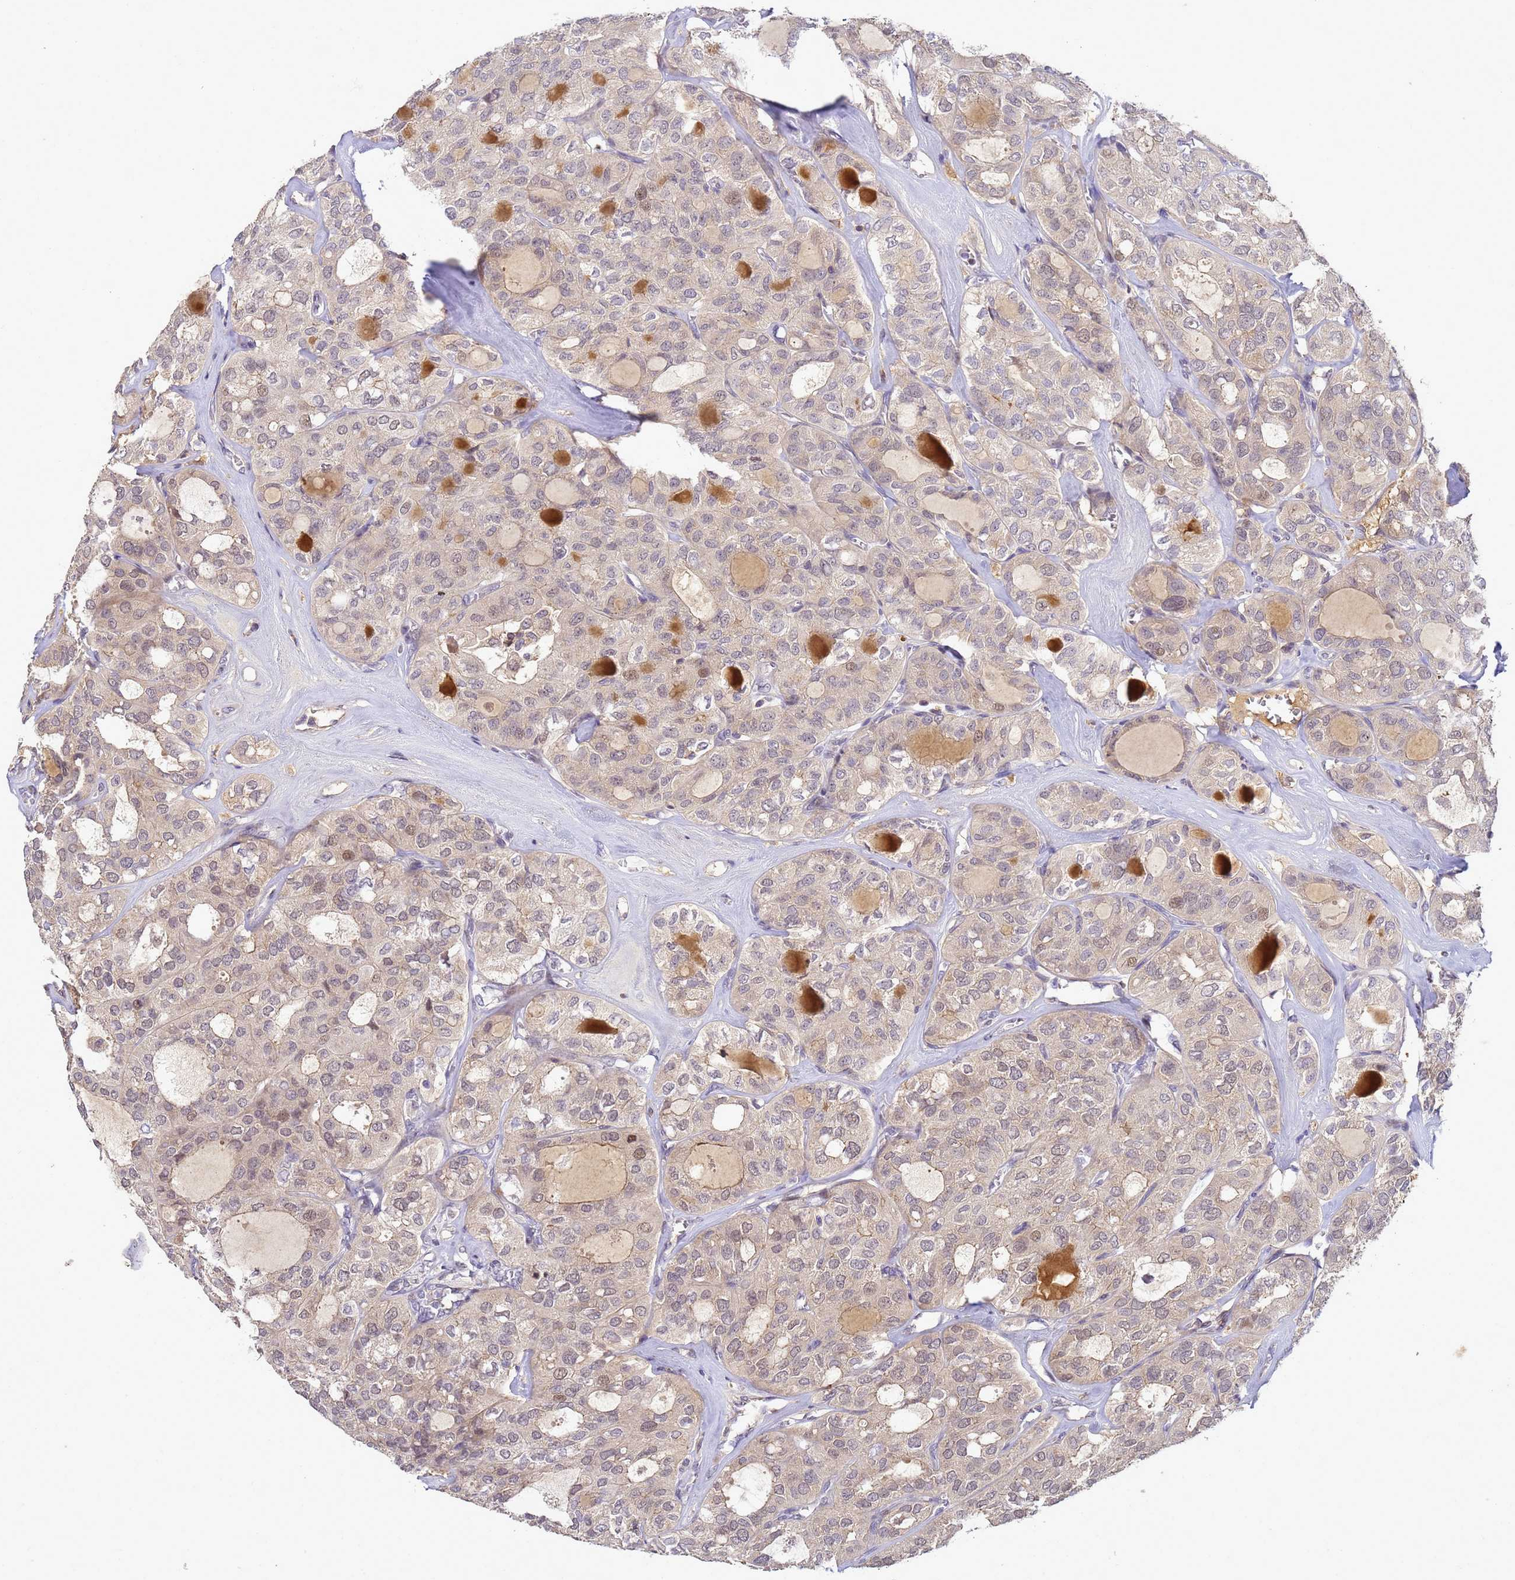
{"staining": {"intensity": "weak", "quantity": "<25%", "location": "cytoplasmic/membranous,nuclear"}, "tissue": "thyroid cancer", "cell_type": "Tumor cells", "image_type": "cancer", "snomed": [{"axis": "morphology", "description": "Follicular adenoma carcinoma, NOS"}, {"axis": "topography", "description": "Thyroid gland"}], "caption": "IHC micrograph of neoplastic tissue: human thyroid follicular adenoma carcinoma stained with DAB displays no significant protein staining in tumor cells.", "gene": "TMEM74B", "patient": {"sex": "male", "age": 75}}